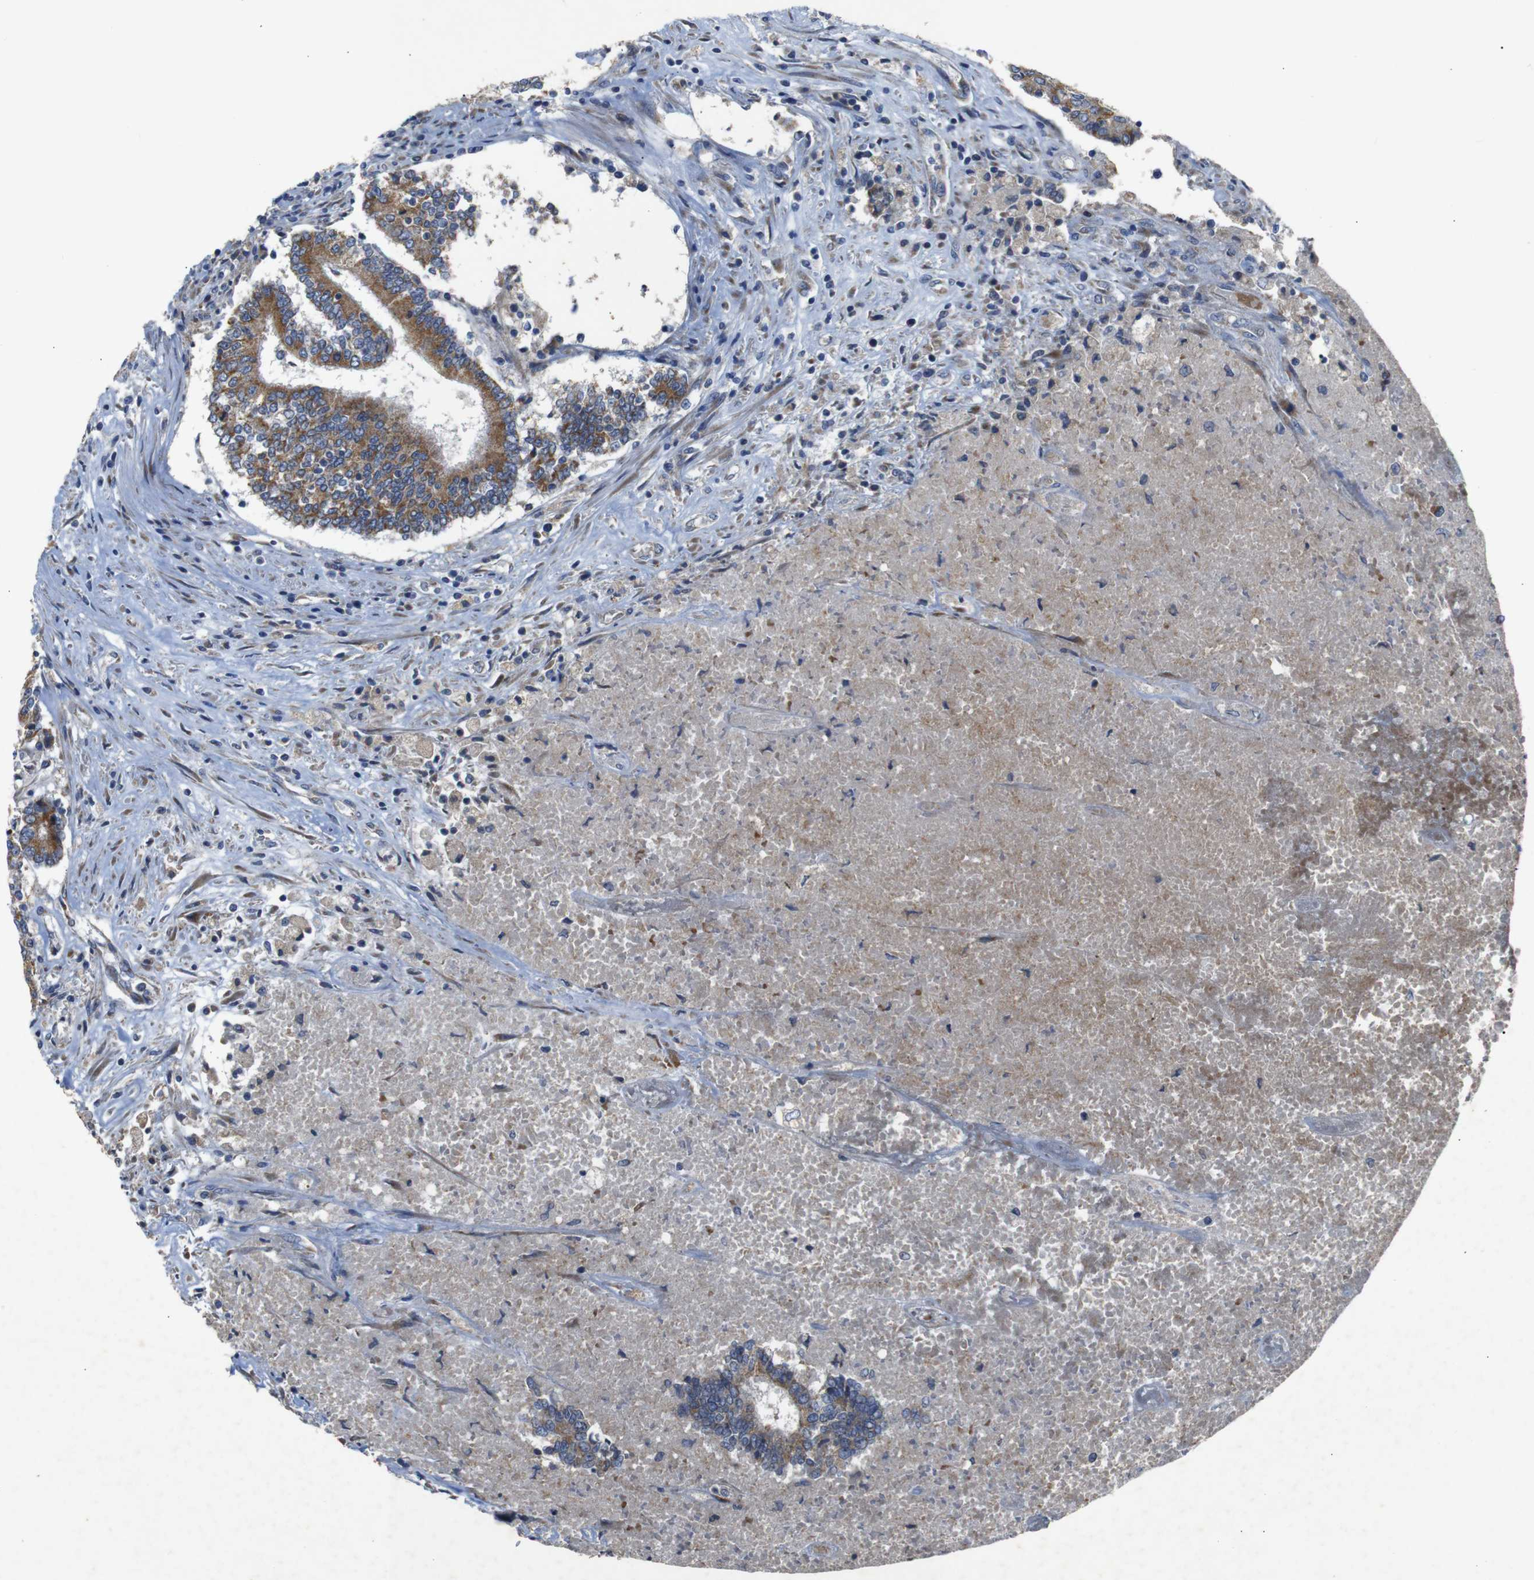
{"staining": {"intensity": "moderate", "quantity": ">75%", "location": "cytoplasmic/membranous"}, "tissue": "prostate cancer", "cell_type": "Tumor cells", "image_type": "cancer", "snomed": [{"axis": "morphology", "description": "Normal tissue, NOS"}, {"axis": "morphology", "description": "Adenocarcinoma, High grade"}, {"axis": "topography", "description": "Prostate"}, {"axis": "topography", "description": "Seminal veicle"}], "caption": "This photomicrograph demonstrates immunohistochemistry staining of prostate cancer (high-grade adenocarcinoma), with medium moderate cytoplasmic/membranous expression in approximately >75% of tumor cells.", "gene": "CHST10", "patient": {"sex": "male", "age": 55}}